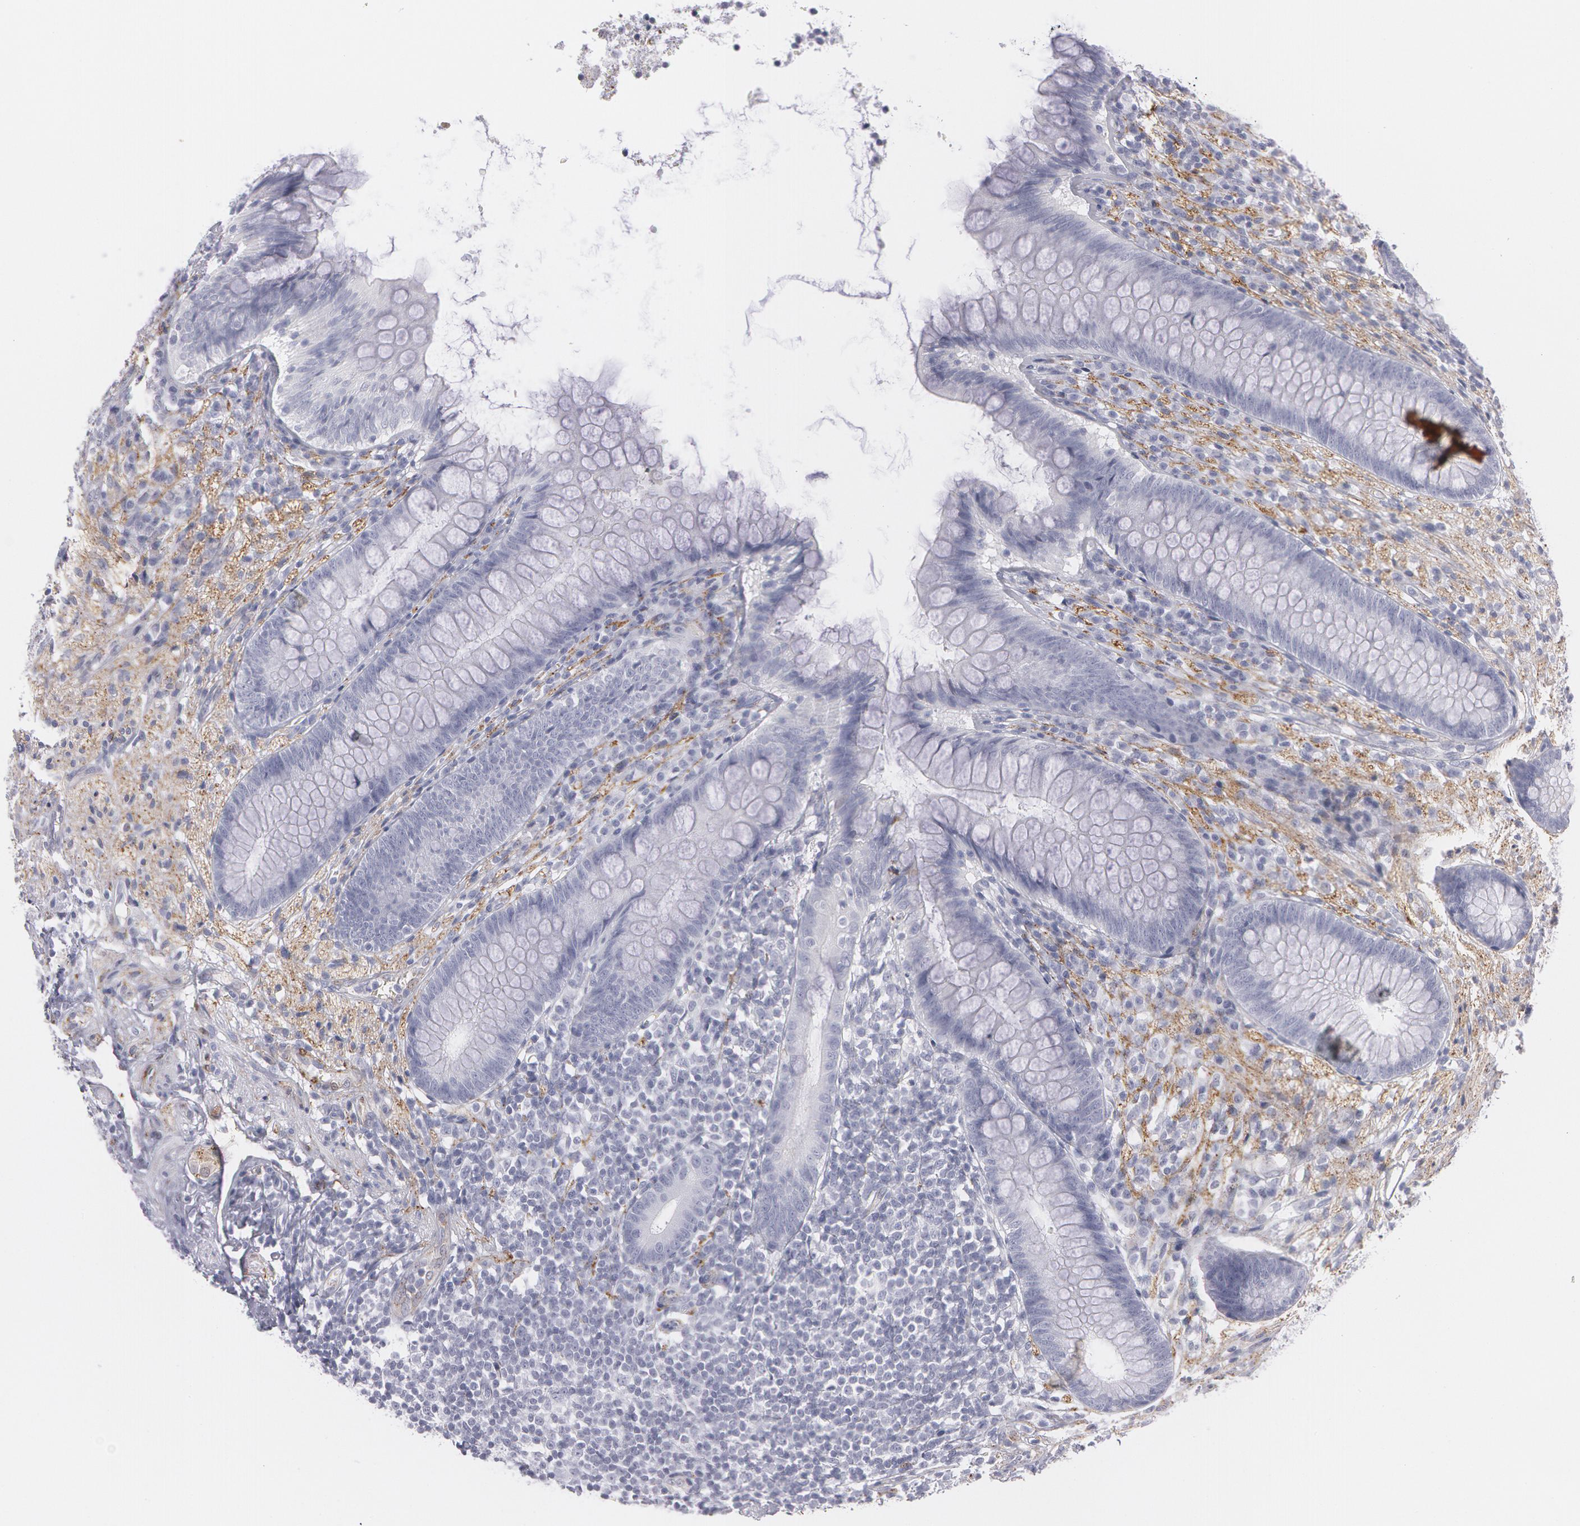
{"staining": {"intensity": "negative", "quantity": "none", "location": "none"}, "tissue": "appendix", "cell_type": "Glandular cells", "image_type": "normal", "snomed": [{"axis": "morphology", "description": "Normal tissue, NOS"}, {"axis": "topography", "description": "Appendix"}], "caption": "This is a histopathology image of immunohistochemistry staining of normal appendix, which shows no staining in glandular cells.", "gene": "SNCG", "patient": {"sex": "female", "age": 66}}